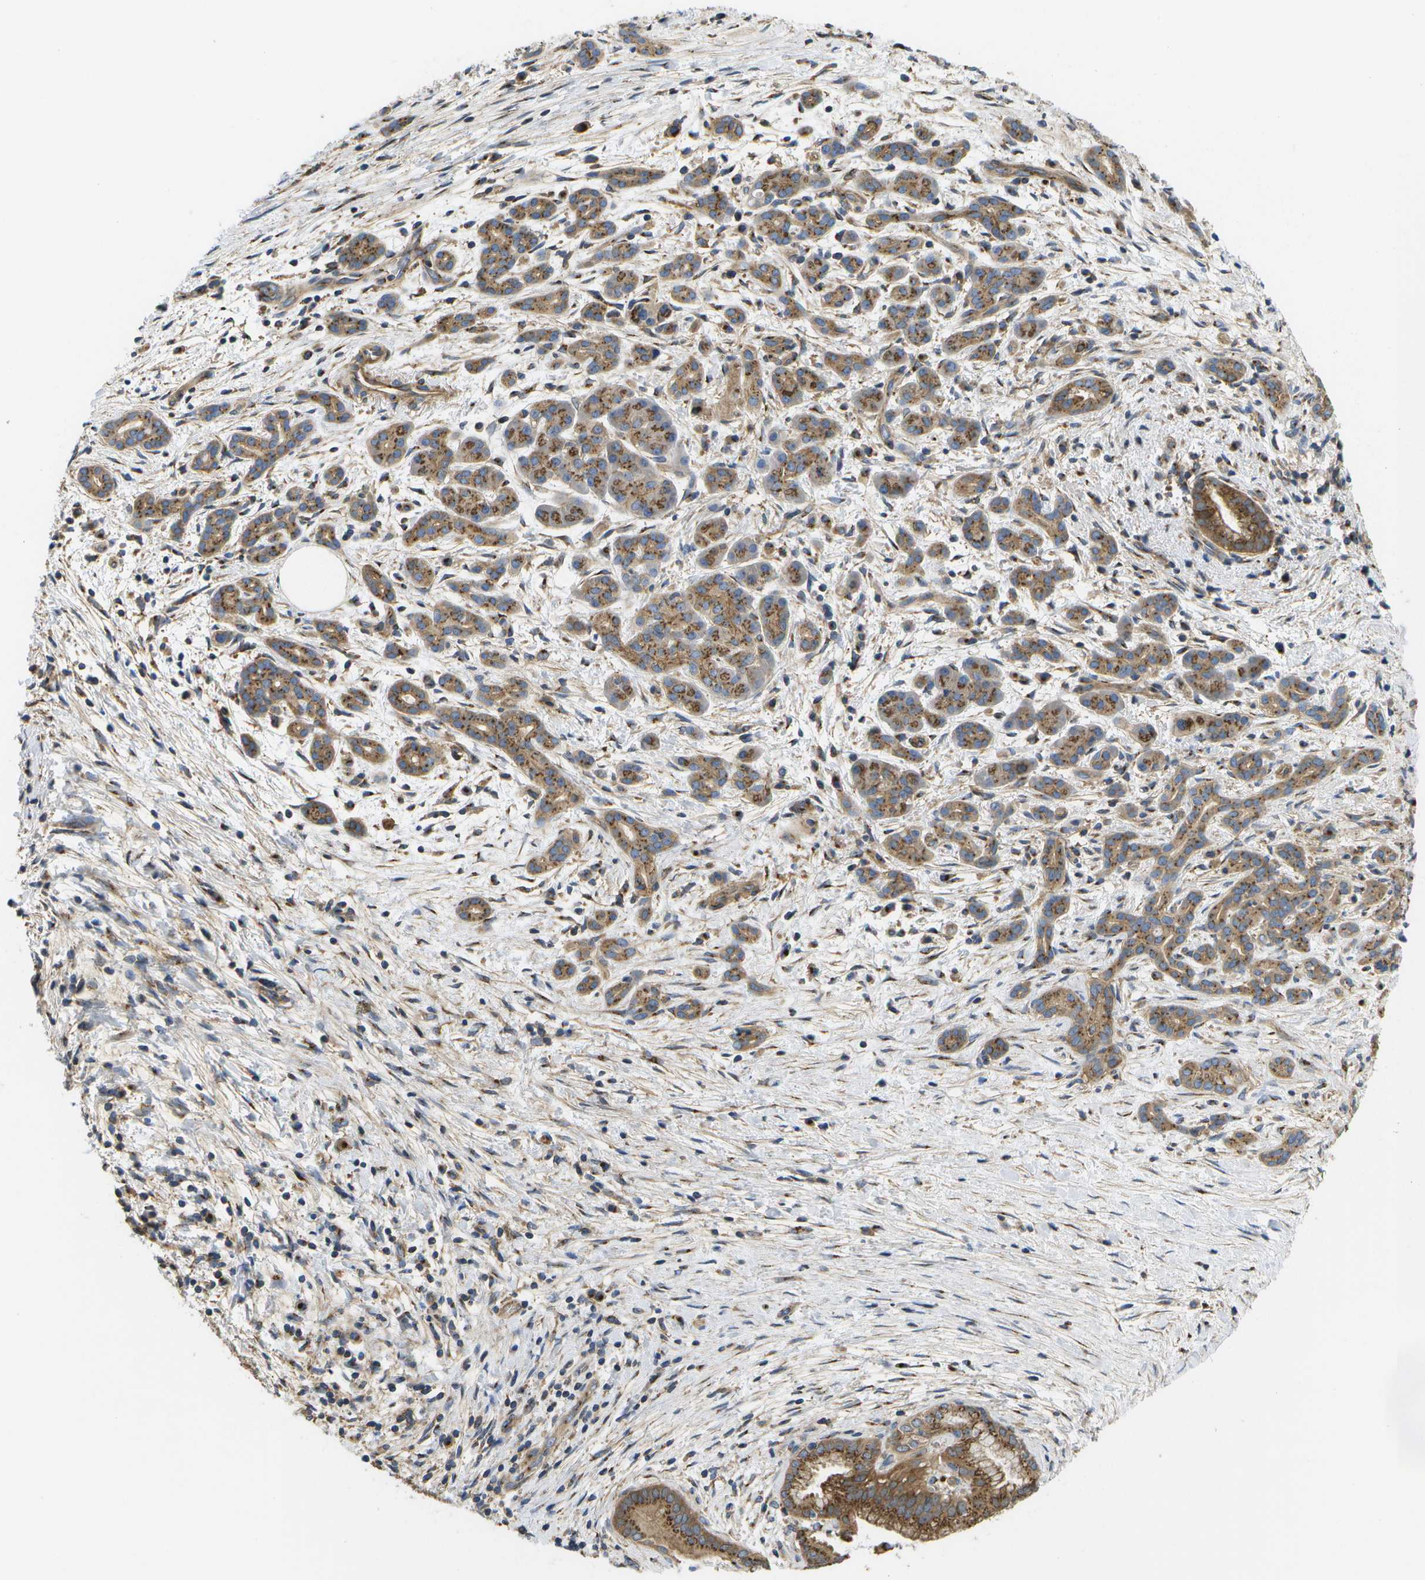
{"staining": {"intensity": "moderate", "quantity": ">75%", "location": "cytoplasmic/membranous"}, "tissue": "pancreatic cancer", "cell_type": "Tumor cells", "image_type": "cancer", "snomed": [{"axis": "morphology", "description": "Adenocarcinoma, NOS"}, {"axis": "topography", "description": "Pancreas"}], "caption": "Brown immunohistochemical staining in adenocarcinoma (pancreatic) reveals moderate cytoplasmic/membranous expression in about >75% of tumor cells.", "gene": "BST2", "patient": {"sex": "female", "age": 70}}